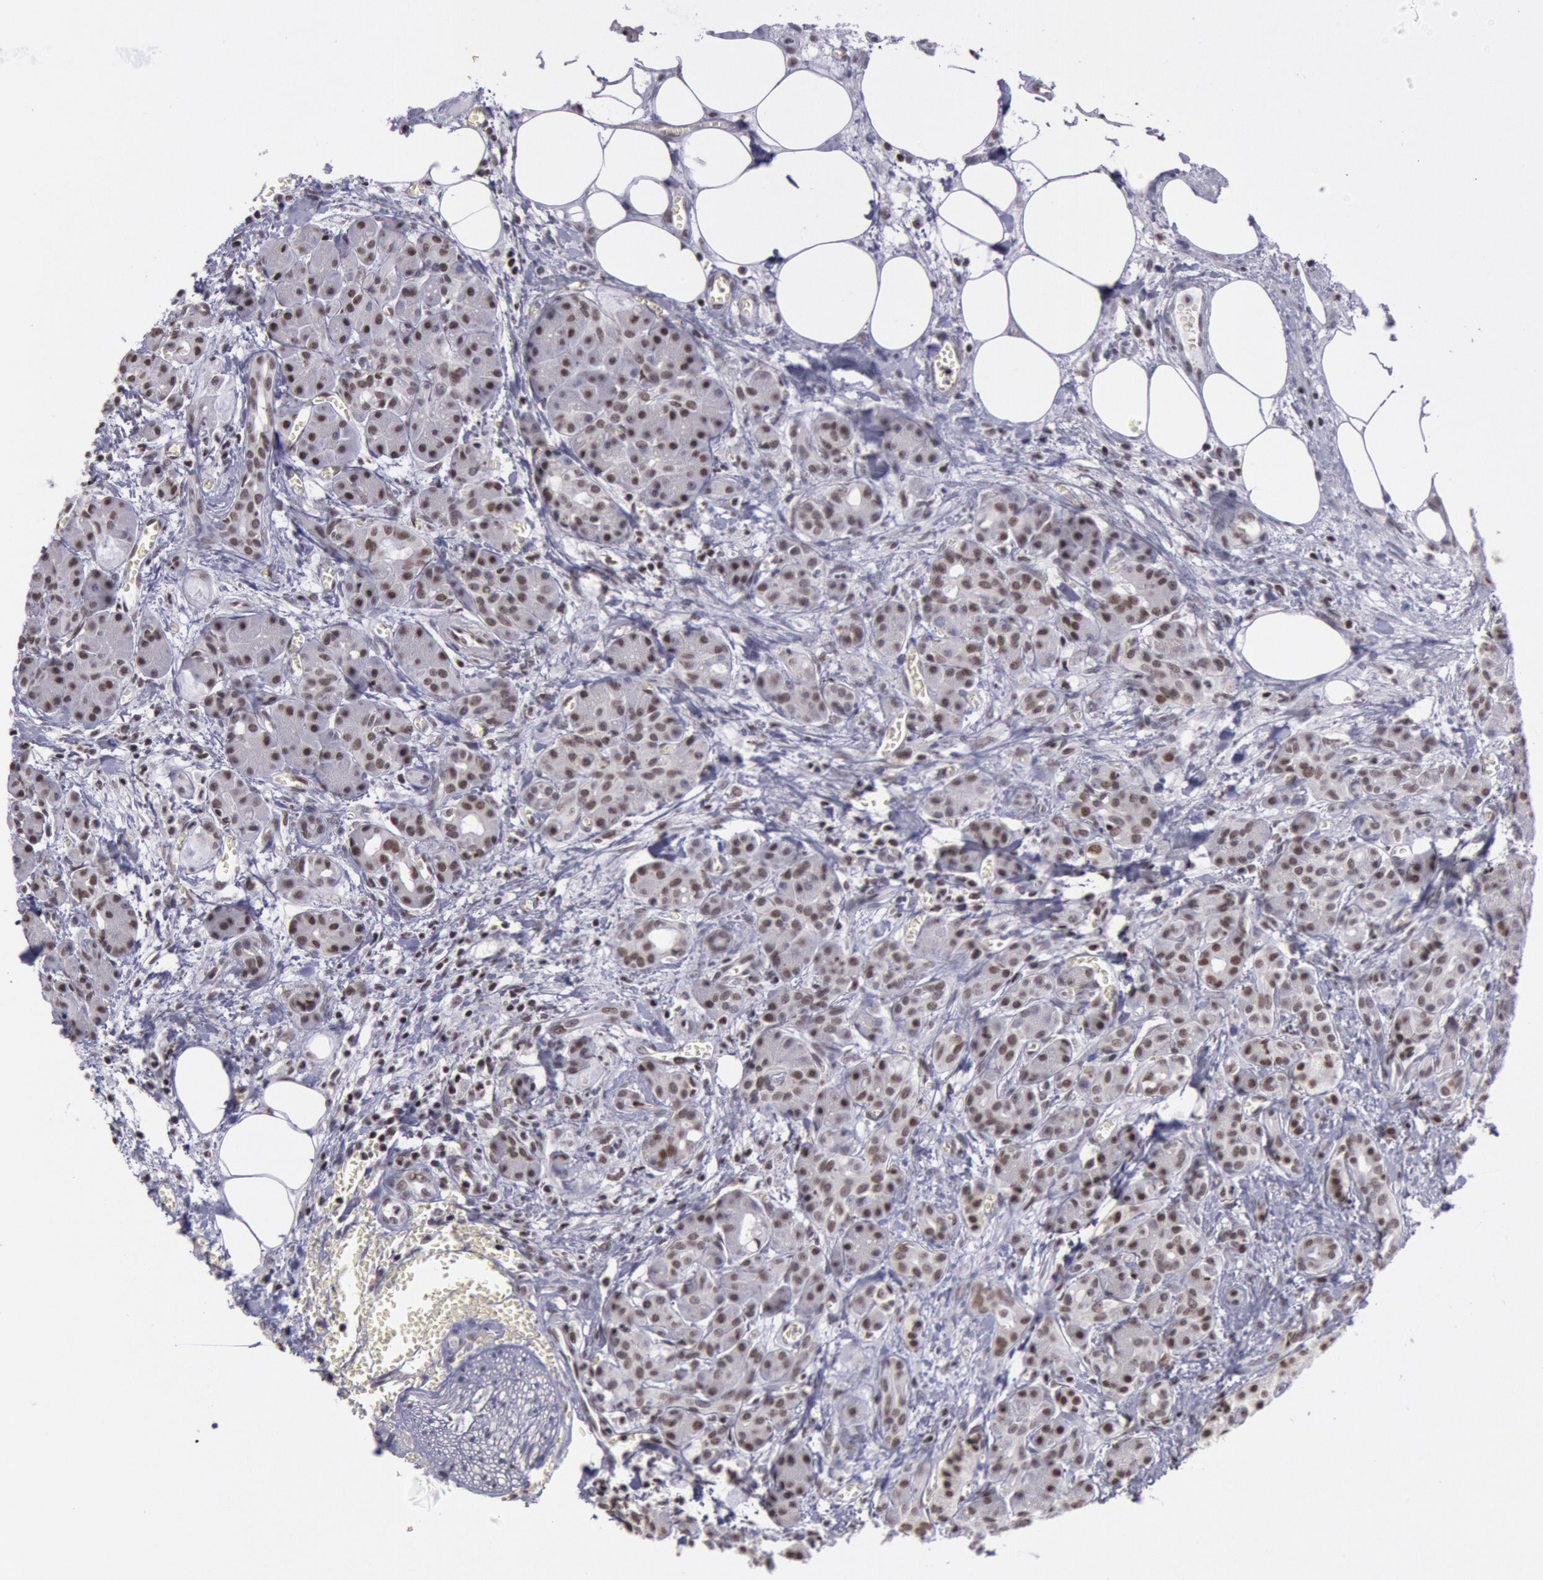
{"staining": {"intensity": "moderate", "quantity": ">75%", "location": "nuclear"}, "tissue": "pancreas", "cell_type": "Exocrine glandular cells", "image_type": "normal", "snomed": [{"axis": "morphology", "description": "Normal tissue, NOS"}, {"axis": "topography", "description": "Pancreas"}], "caption": "A micrograph showing moderate nuclear positivity in approximately >75% of exocrine glandular cells in unremarkable pancreas, as visualized by brown immunohistochemical staining.", "gene": "NKAP", "patient": {"sex": "male", "age": 73}}